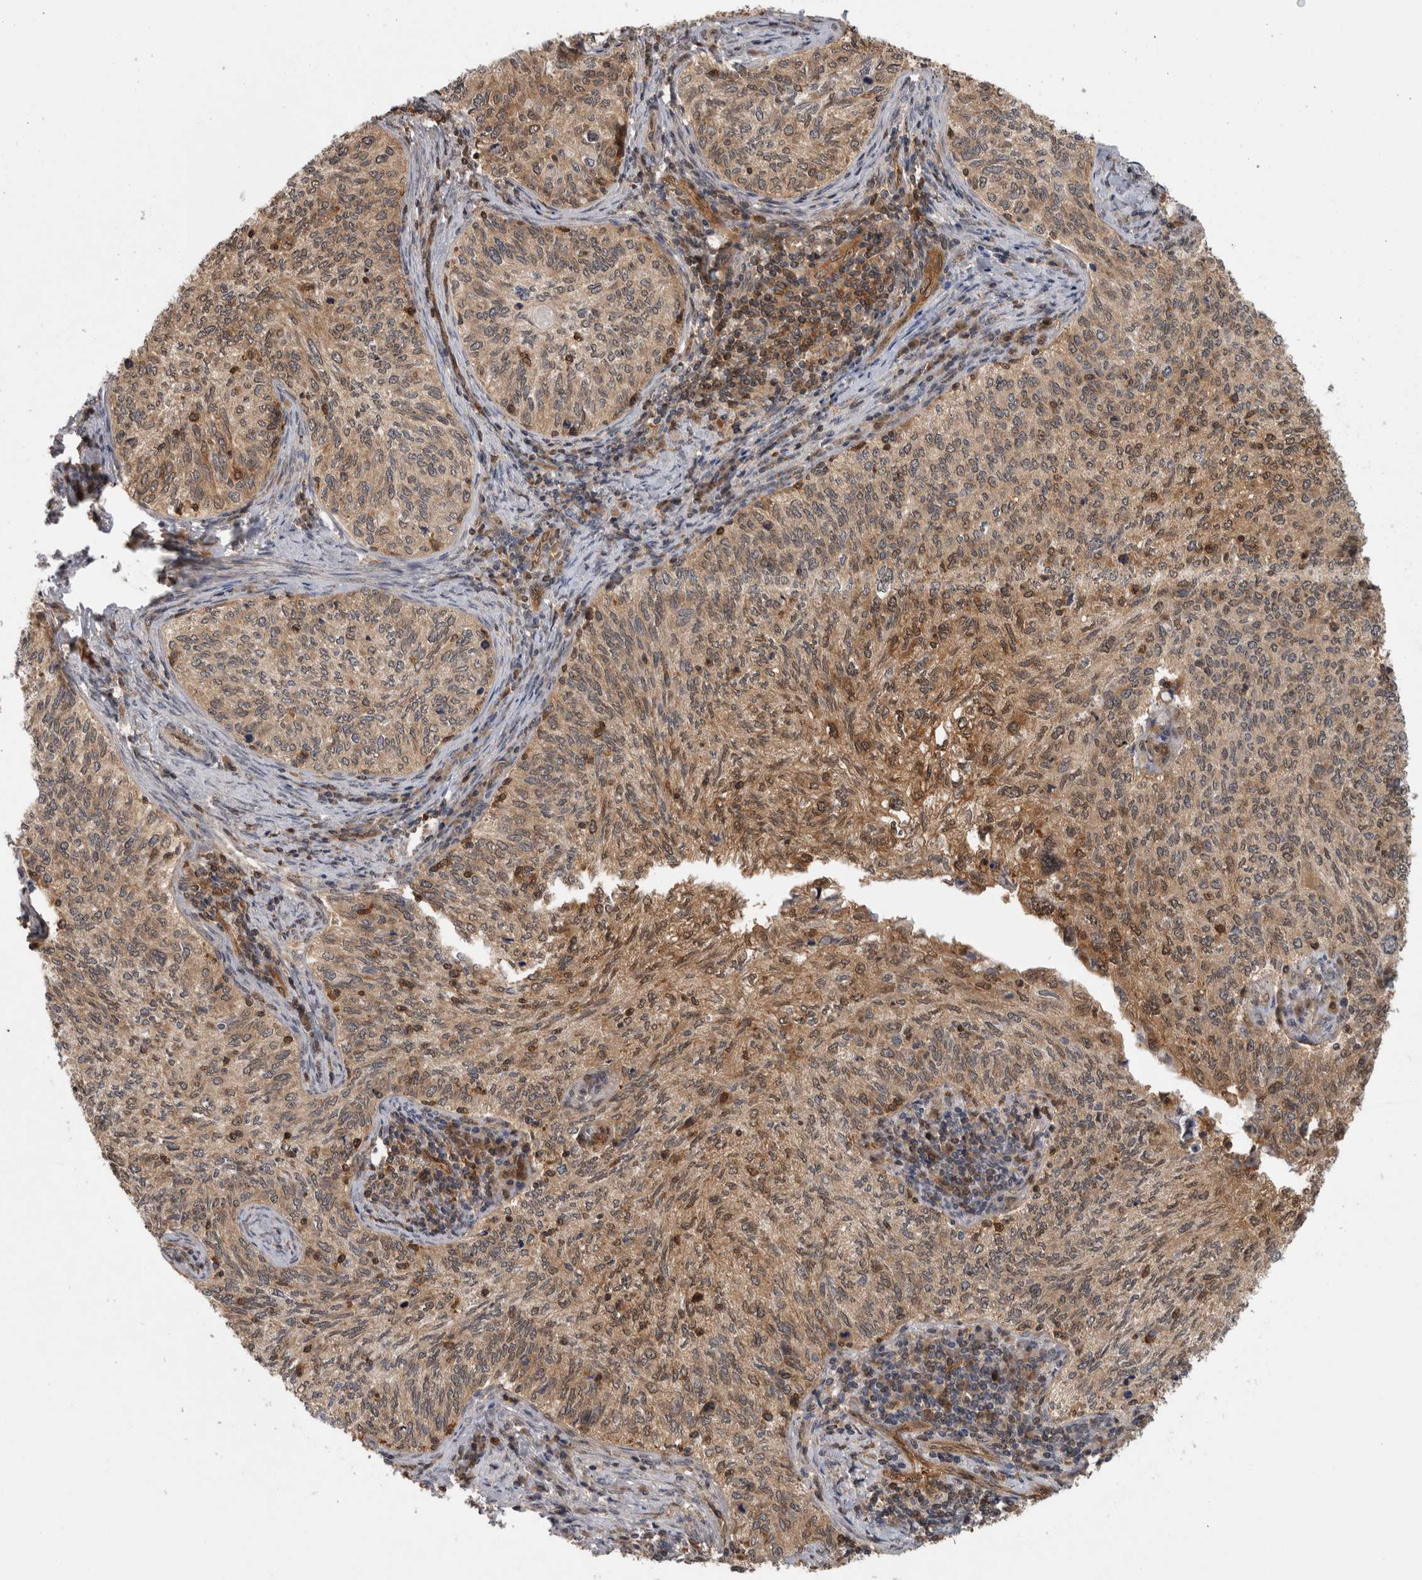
{"staining": {"intensity": "moderate", "quantity": "25%-75%", "location": "cytoplasmic/membranous,nuclear"}, "tissue": "cervical cancer", "cell_type": "Tumor cells", "image_type": "cancer", "snomed": [{"axis": "morphology", "description": "Squamous cell carcinoma, NOS"}, {"axis": "topography", "description": "Cervix"}], "caption": "This photomicrograph demonstrates cervical squamous cell carcinoma stained with immunohistochemistry (IHC) to label a protein in brown. The cytoplasmic/membranous and nuclear of tumor cells show moderate positivity for the protein. Nuclei are counter-stained blue.", "gene": "ASTN2", "patient": {"sex": "female", "age": 30}}